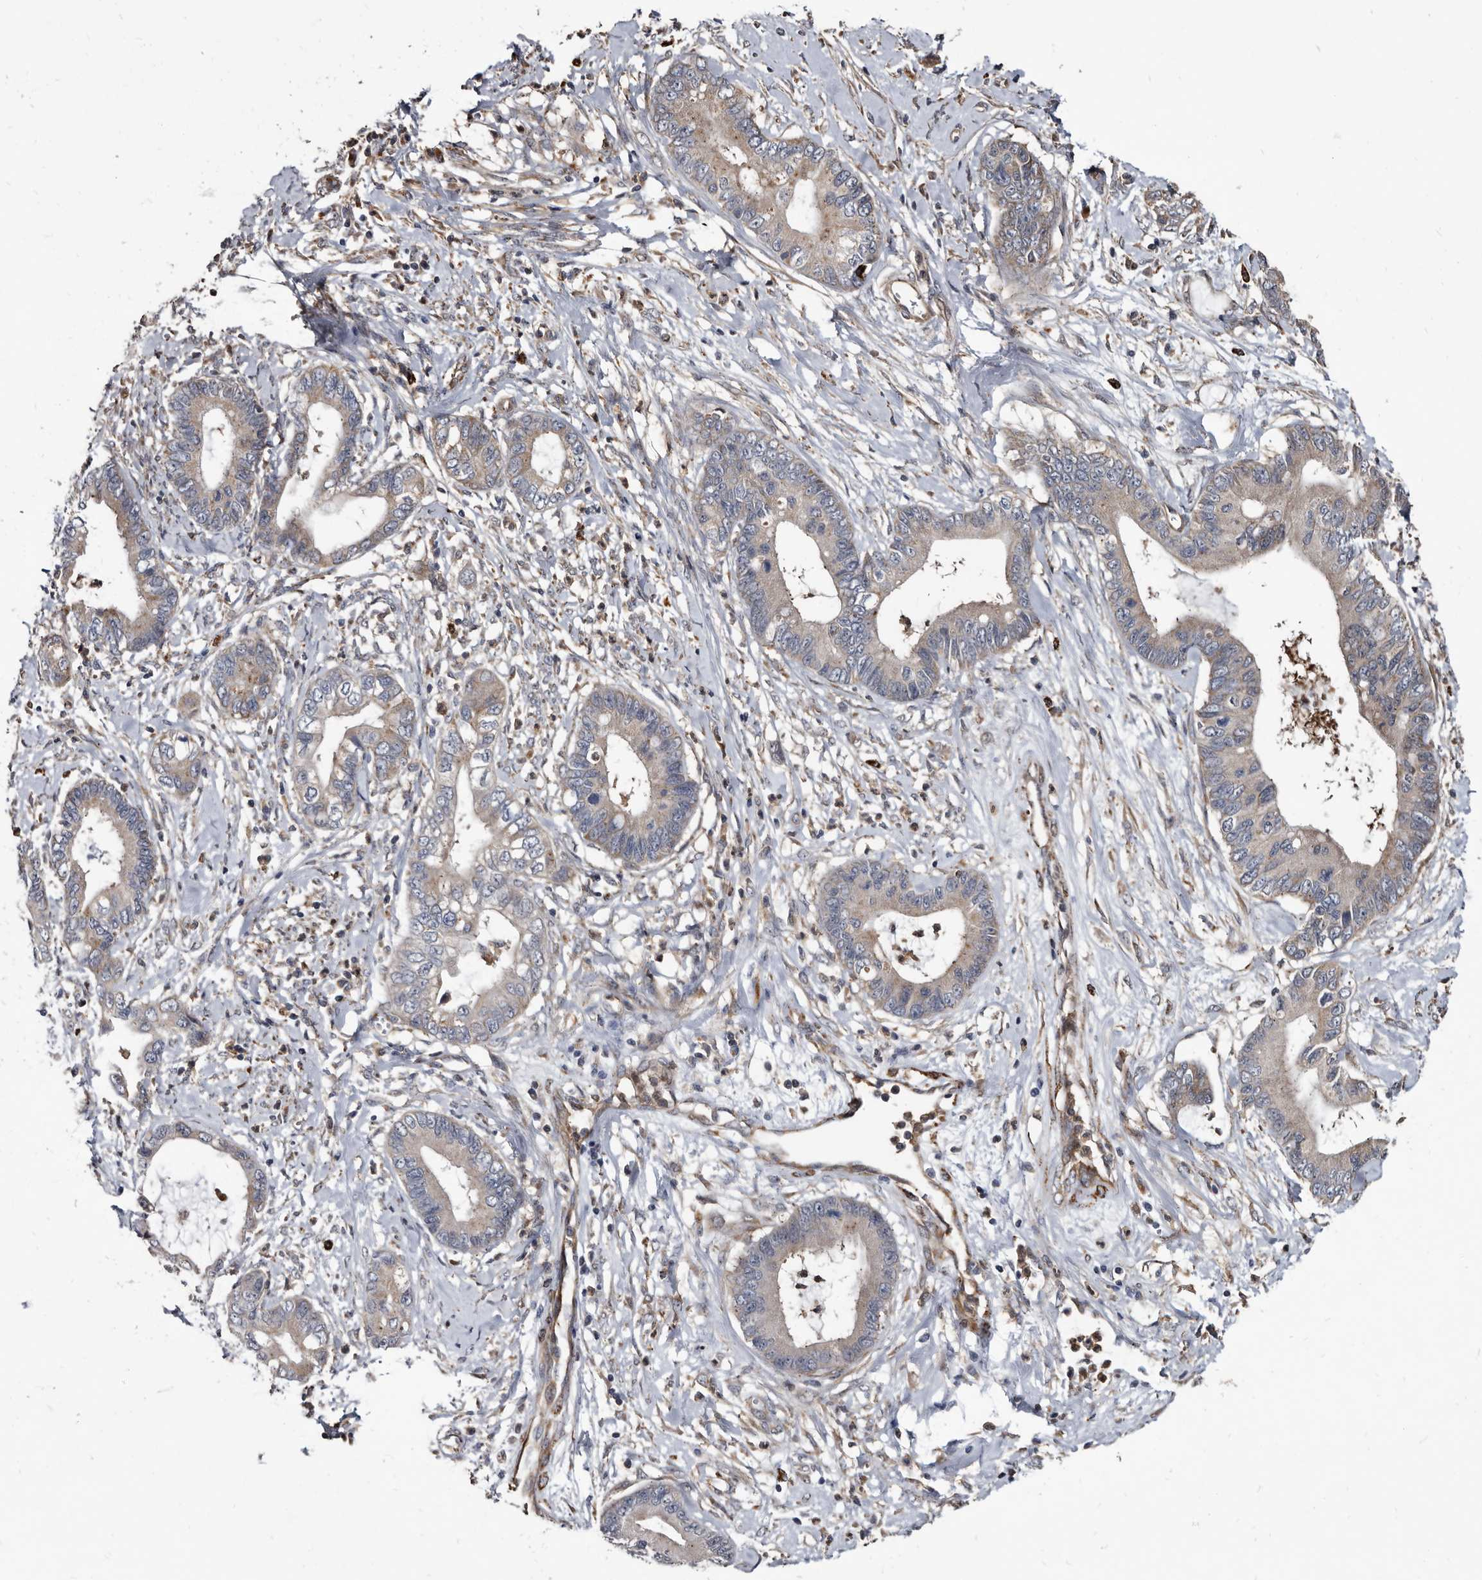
{"staining": {"intensity": "weak", "quantity": "25%-75%", "location": "cytoplasmic/membranous"}, "tissue": "cervical cancer", "cell_type": "Tumor cells", "image_type": "cancer", "snomed": [{"axis": "morphology", "description": "Adenocarcinoma, NOS"}, {"axis": "topography", "description": "Cervix"}], "caption": "Brown immunohistochemical staining in human cervical cancer (adenocarcinoma) exhibits weak cytoplasmic/membranous staining in approximately 25%-75% of tumor cells.", "gene": "CTSA", "patient": {"sex": "female", "age": 44}}